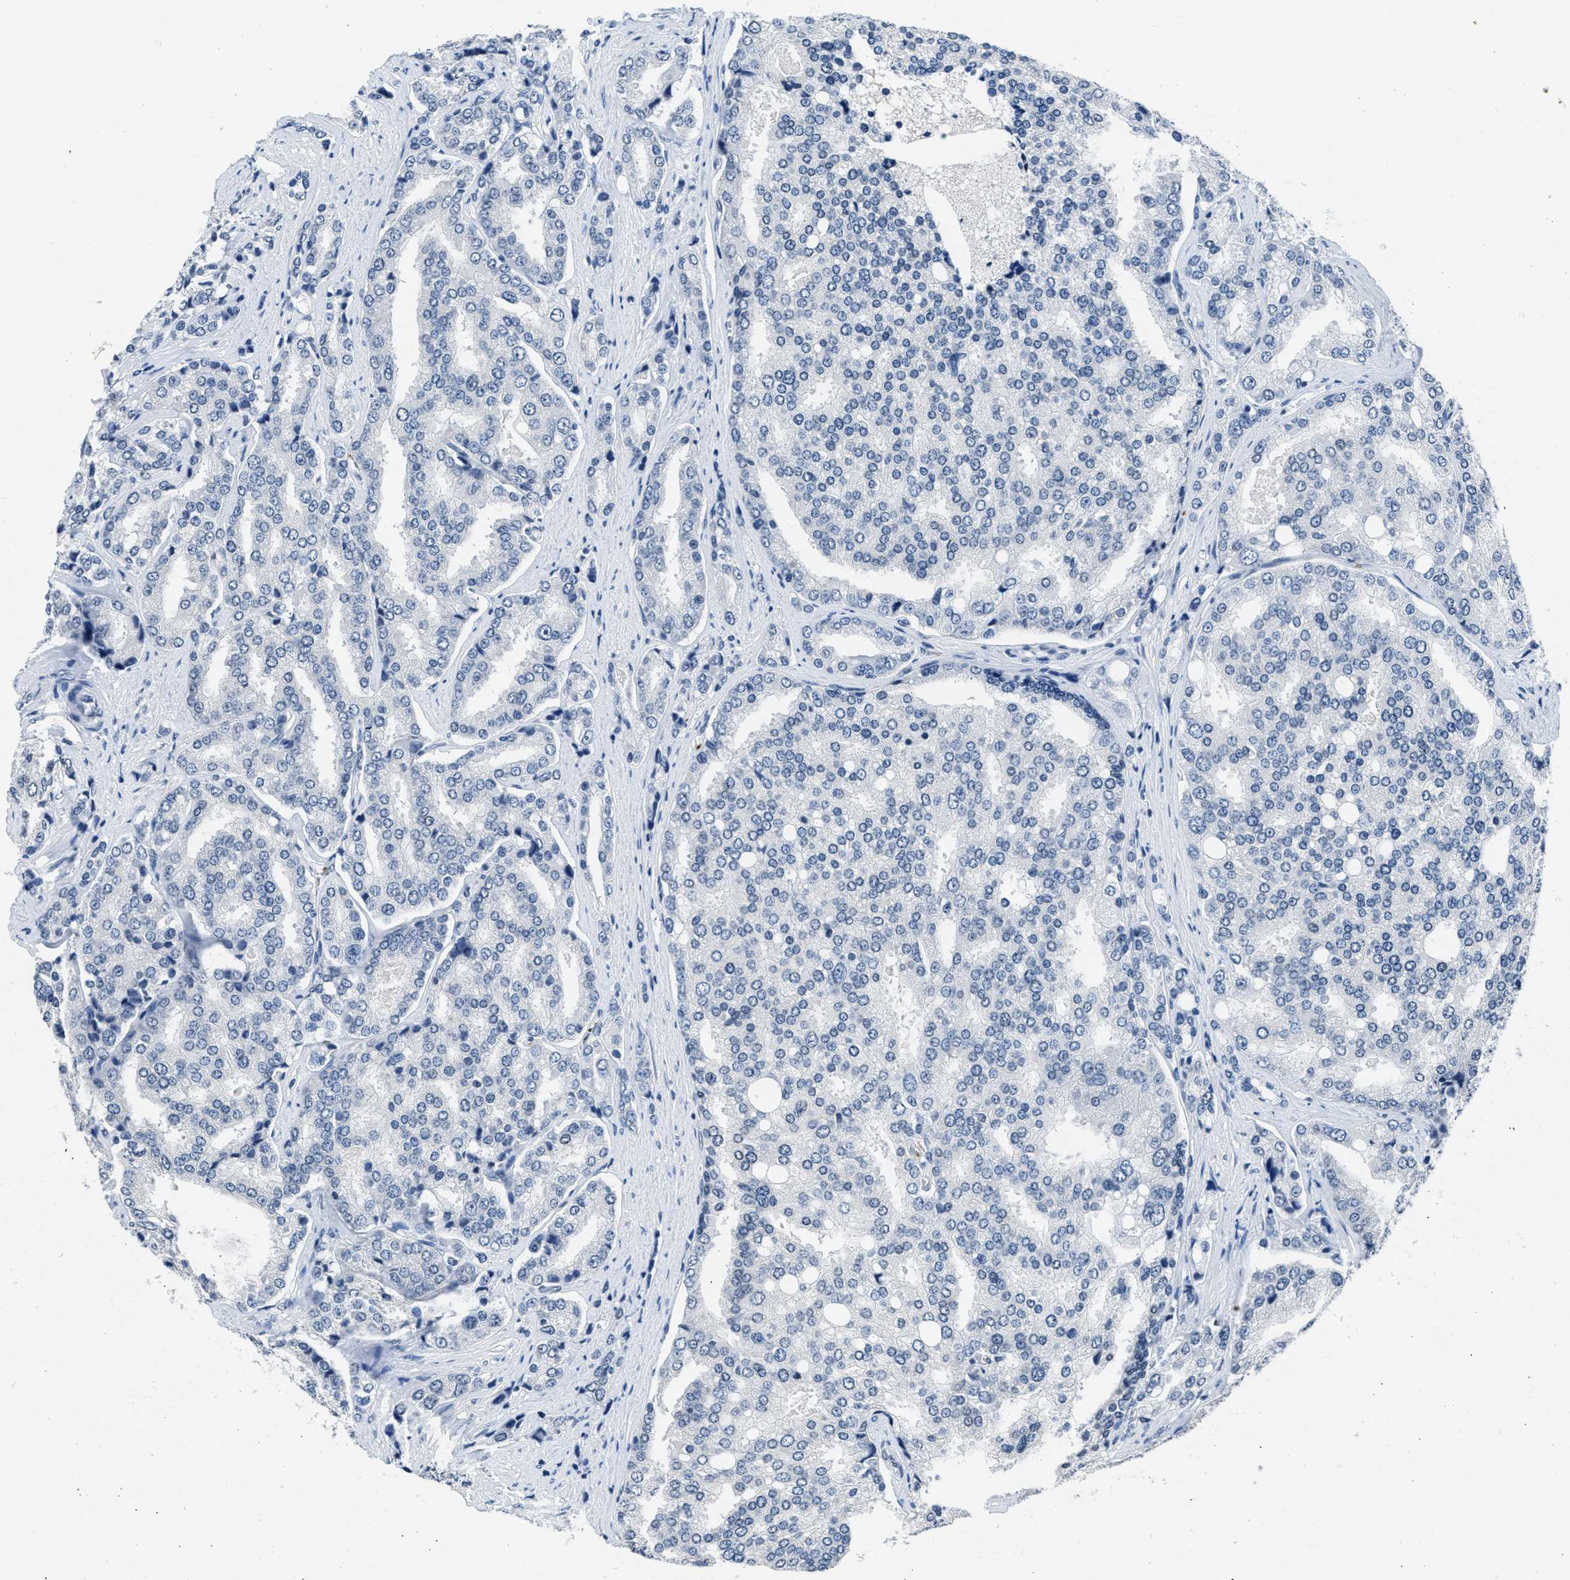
{"staining": {"intensity": "negative", "quantity": "none", "location": "none"}, "tissue": "prostate cancer", "cell_type": "Tumor cells", "image_type": "cancer", "snomed": [{"axis": "morphology", "description": "Adenocarcinoma, High grade"}, {"axis": "topography", "description": "Prostate"}], "caption": "Immunohistochemistry image of human prostate cancer stained for a protein (brown), which reveals no positivity in tumor cells.", "gene": "ITGA2B", "patient": {"sex": "male", "age": 50}}